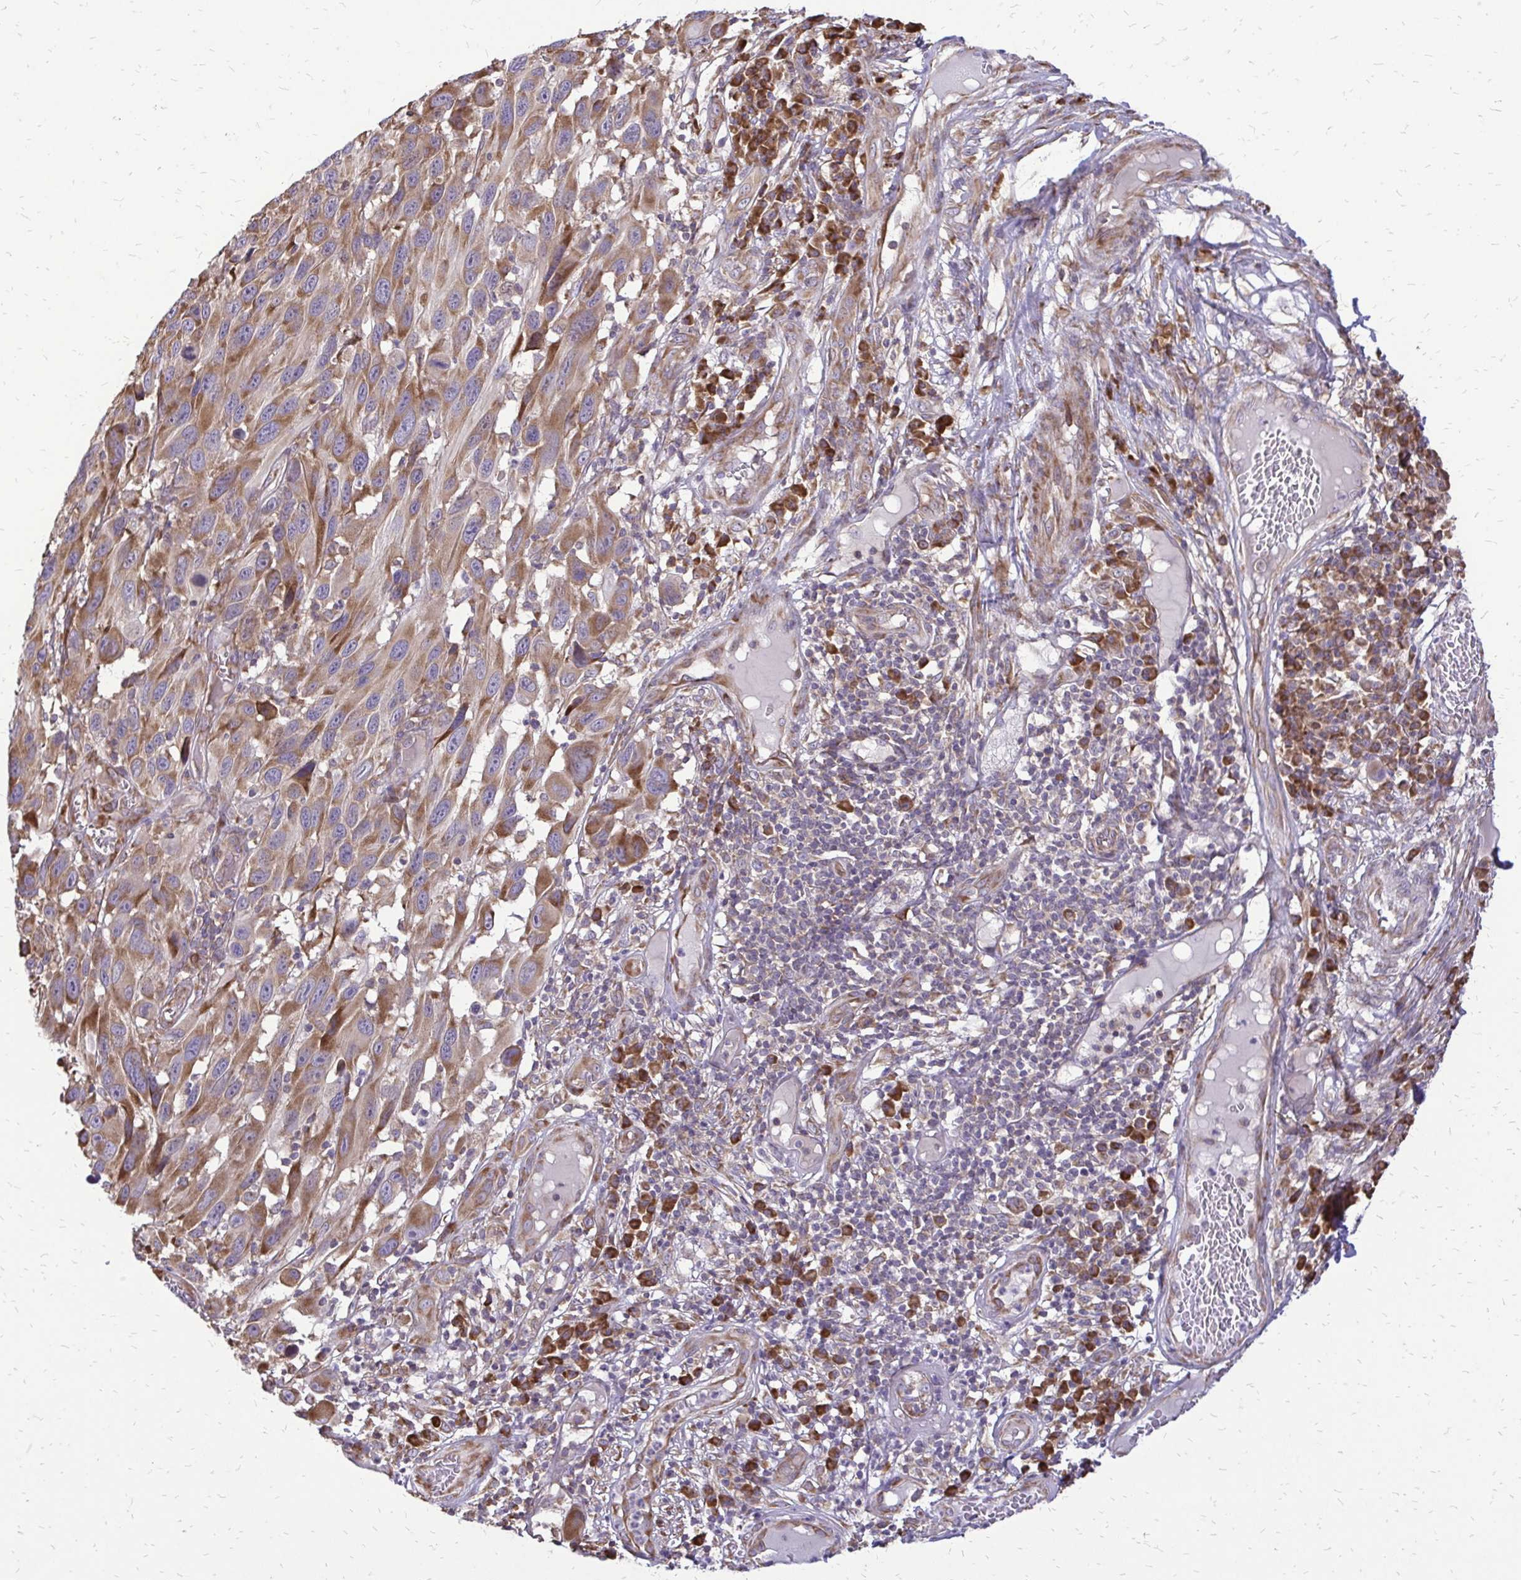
{"staining": {"intensity": "moderate", "quantity": ">75%", "location": "cytoplasmic/membranous"}, "tissue": "melanoma", "cell_type": "Tumor cells", "image_type": "cancer", "snomed": [{"axis": "morphology", "description": "Malignant melanoma, NOS"}, {"axis": "topography", "description": "Skin"}], "caption": "A histopathology image of melanoma stained for a protein displays moderate cytoplasmic/membranous brown staining in tumor cells.", "gene": "RPS3", "patient": {"sex": "male", "age": 53}}